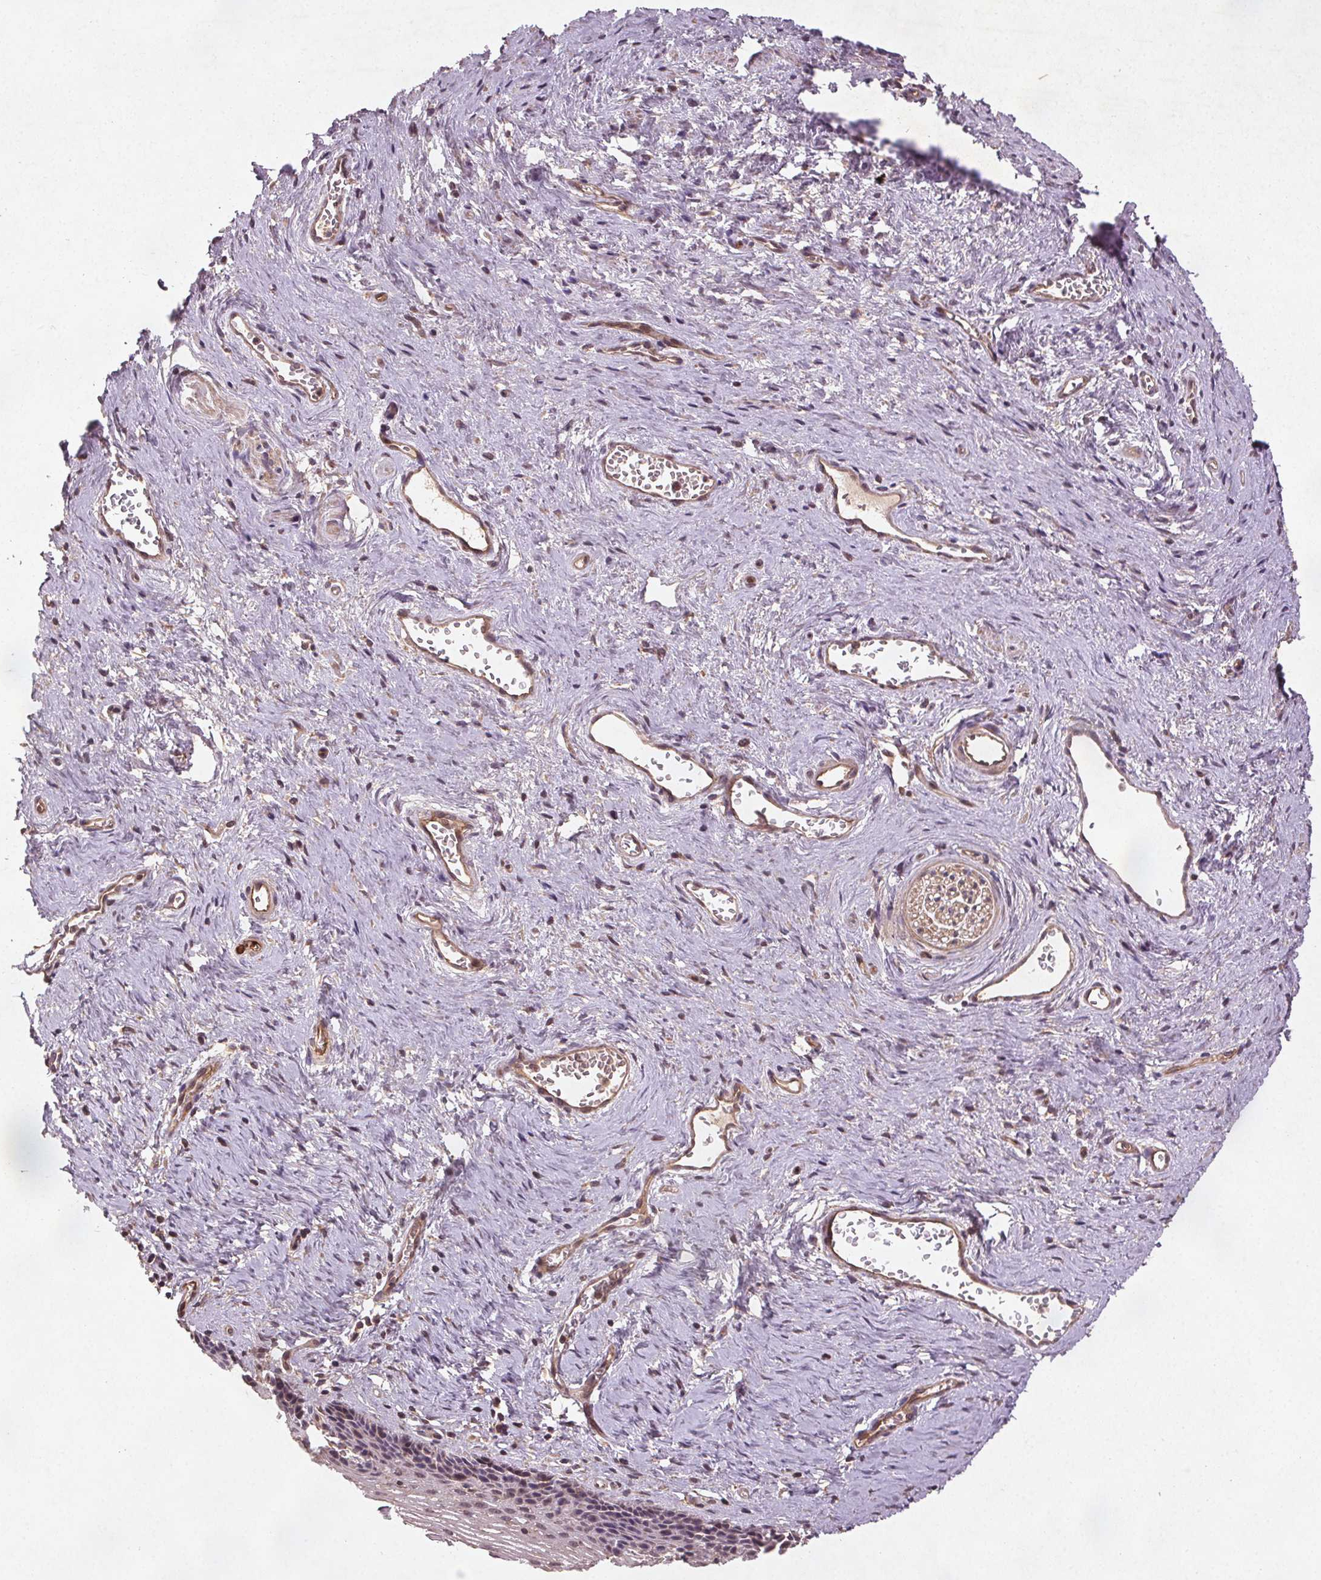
{"staining": {"intensity": "moderate", "quantity": "25%-75%", "location": "cytoplasmic/membranous"}, "tissue": "vagina", "cell_type": "Squamous epithelial cells", "image_type": "normal", "snomed": [{"axis": "morphology", "description": "Normal tissue, NOS"}, {"axis": "topography", "description": "Vagina"}, {"axis": "topography", "description": "Cervix"}], "caption": "A medium amount of moderate cytoplasmic/membranous expression is identified in about 25%-75% of squamous epithelial cells in normal vagina.", "gene": "SEC14L2", "patient": {"sex": "female", "age": 37}}